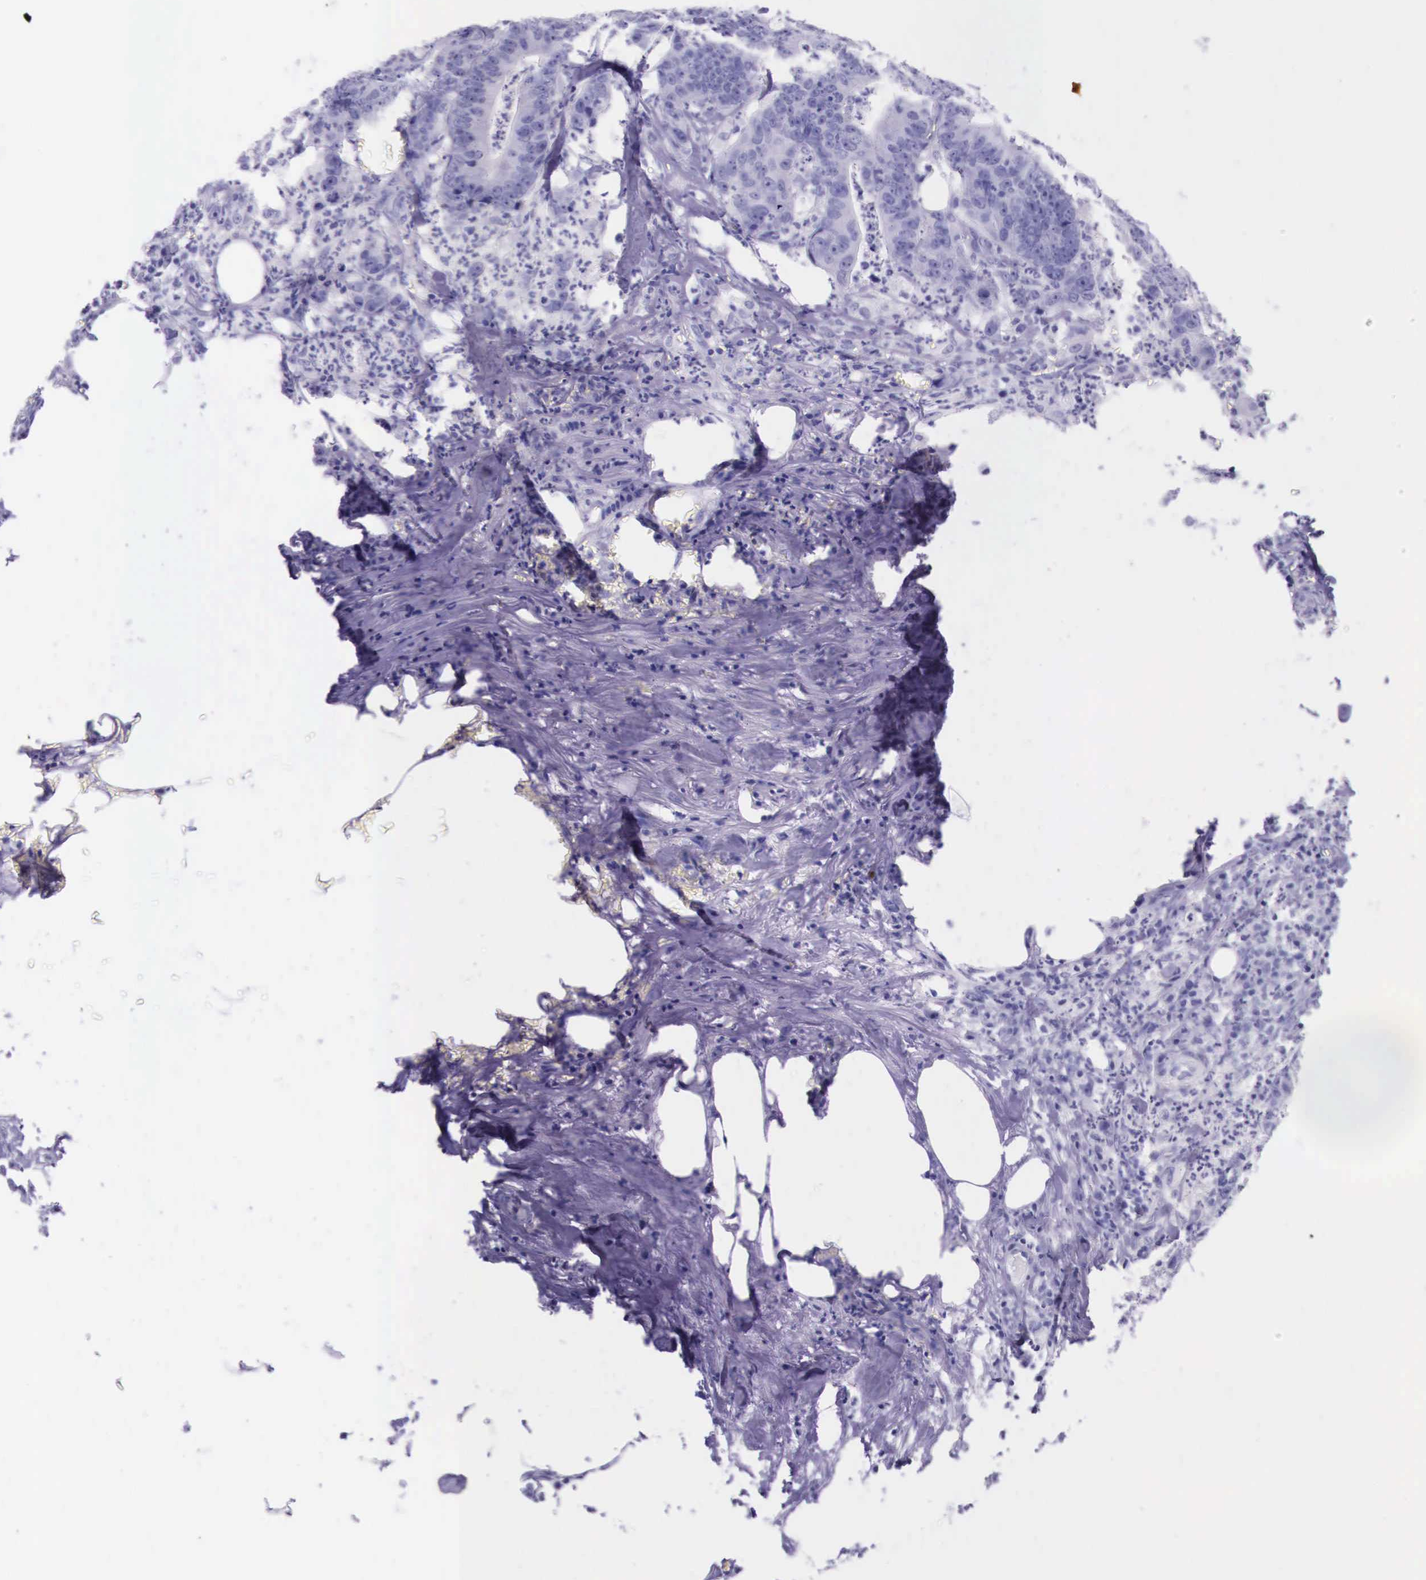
{"staining": {"intensity": "negative", "quantity": "none", "location": "none"}, "tissue": "colorectal cancer", "cell_type": "Tumor cells", "image_type": "cancer", "snomed": [{"axis": "morphology", "description": "Adenocarcinoma, NOS"}, {"axis": "topography", "description": "Colon"}], "caption": "Immunohistochemistry image of colorectal adenocarcinoma stained for a protein (brown), which exhibits no expression in tumor cells.", "gene": "ESR1", "patient": {"sex": "female", "age": 76}}